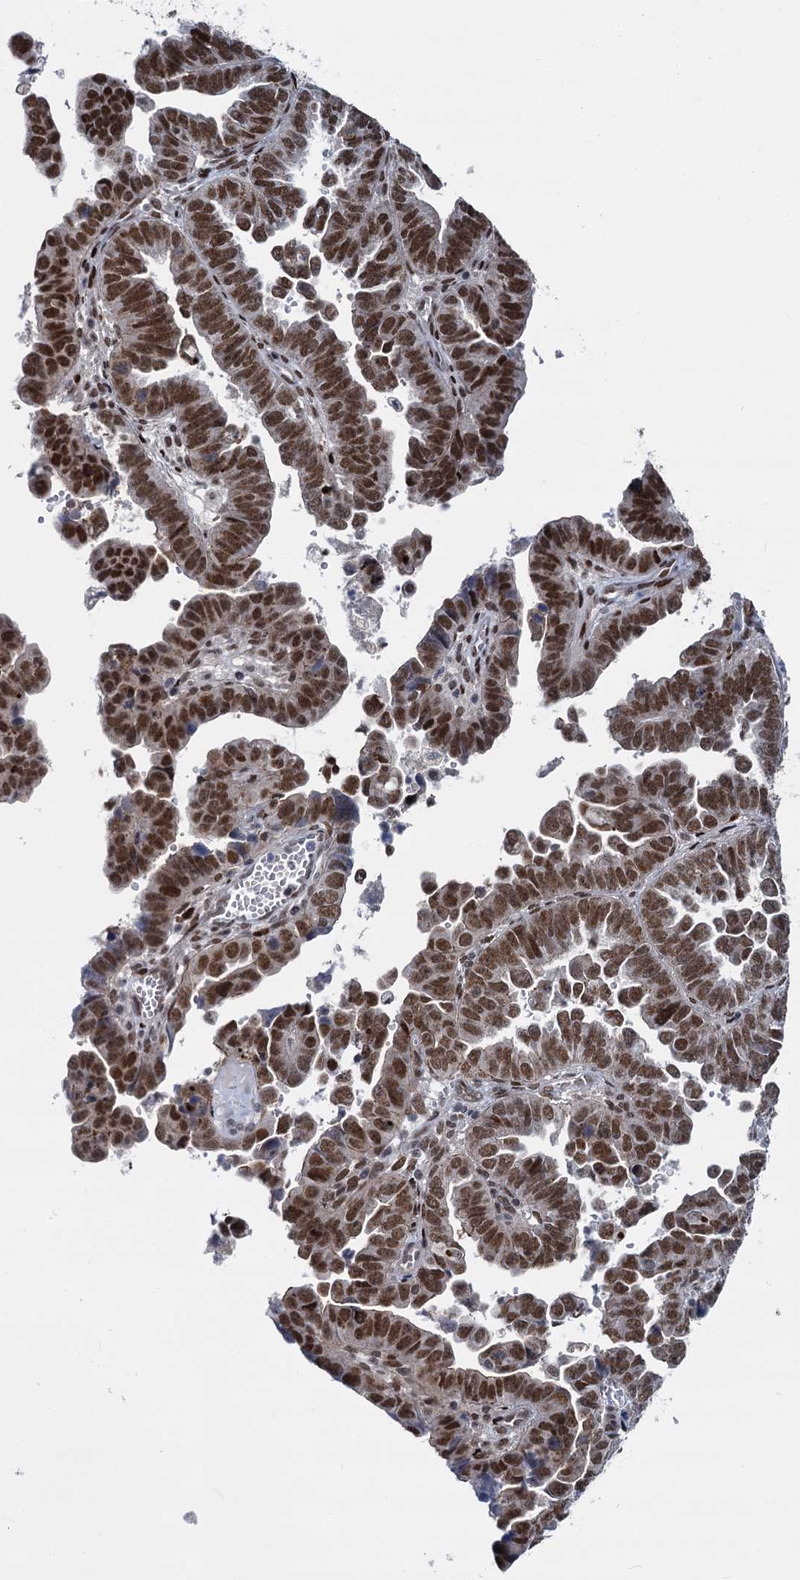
{"staining": {"intensity": "strong", "quantity": ">75%", "location": "nuclear"}, "tissue": "endometrial cancer", "cell_type": "Tumor cells", "image_type": "cancer", "snomed": [{"axis": "morphology", "description": "Adenocarcinoma, NOS"}, {"axis": "topography", "description": "Endometrium"}], "caption": "High-magnification brightfield microscopy of endometrial cancer stained with DAB (brown) and counterstained with hematoxylin (blue). tumor cells exhibit strong nuclear expression is present in approximately>75% of cells.", "gene": "RUFY2", "patient": {"sex": "female", "age": 75}}